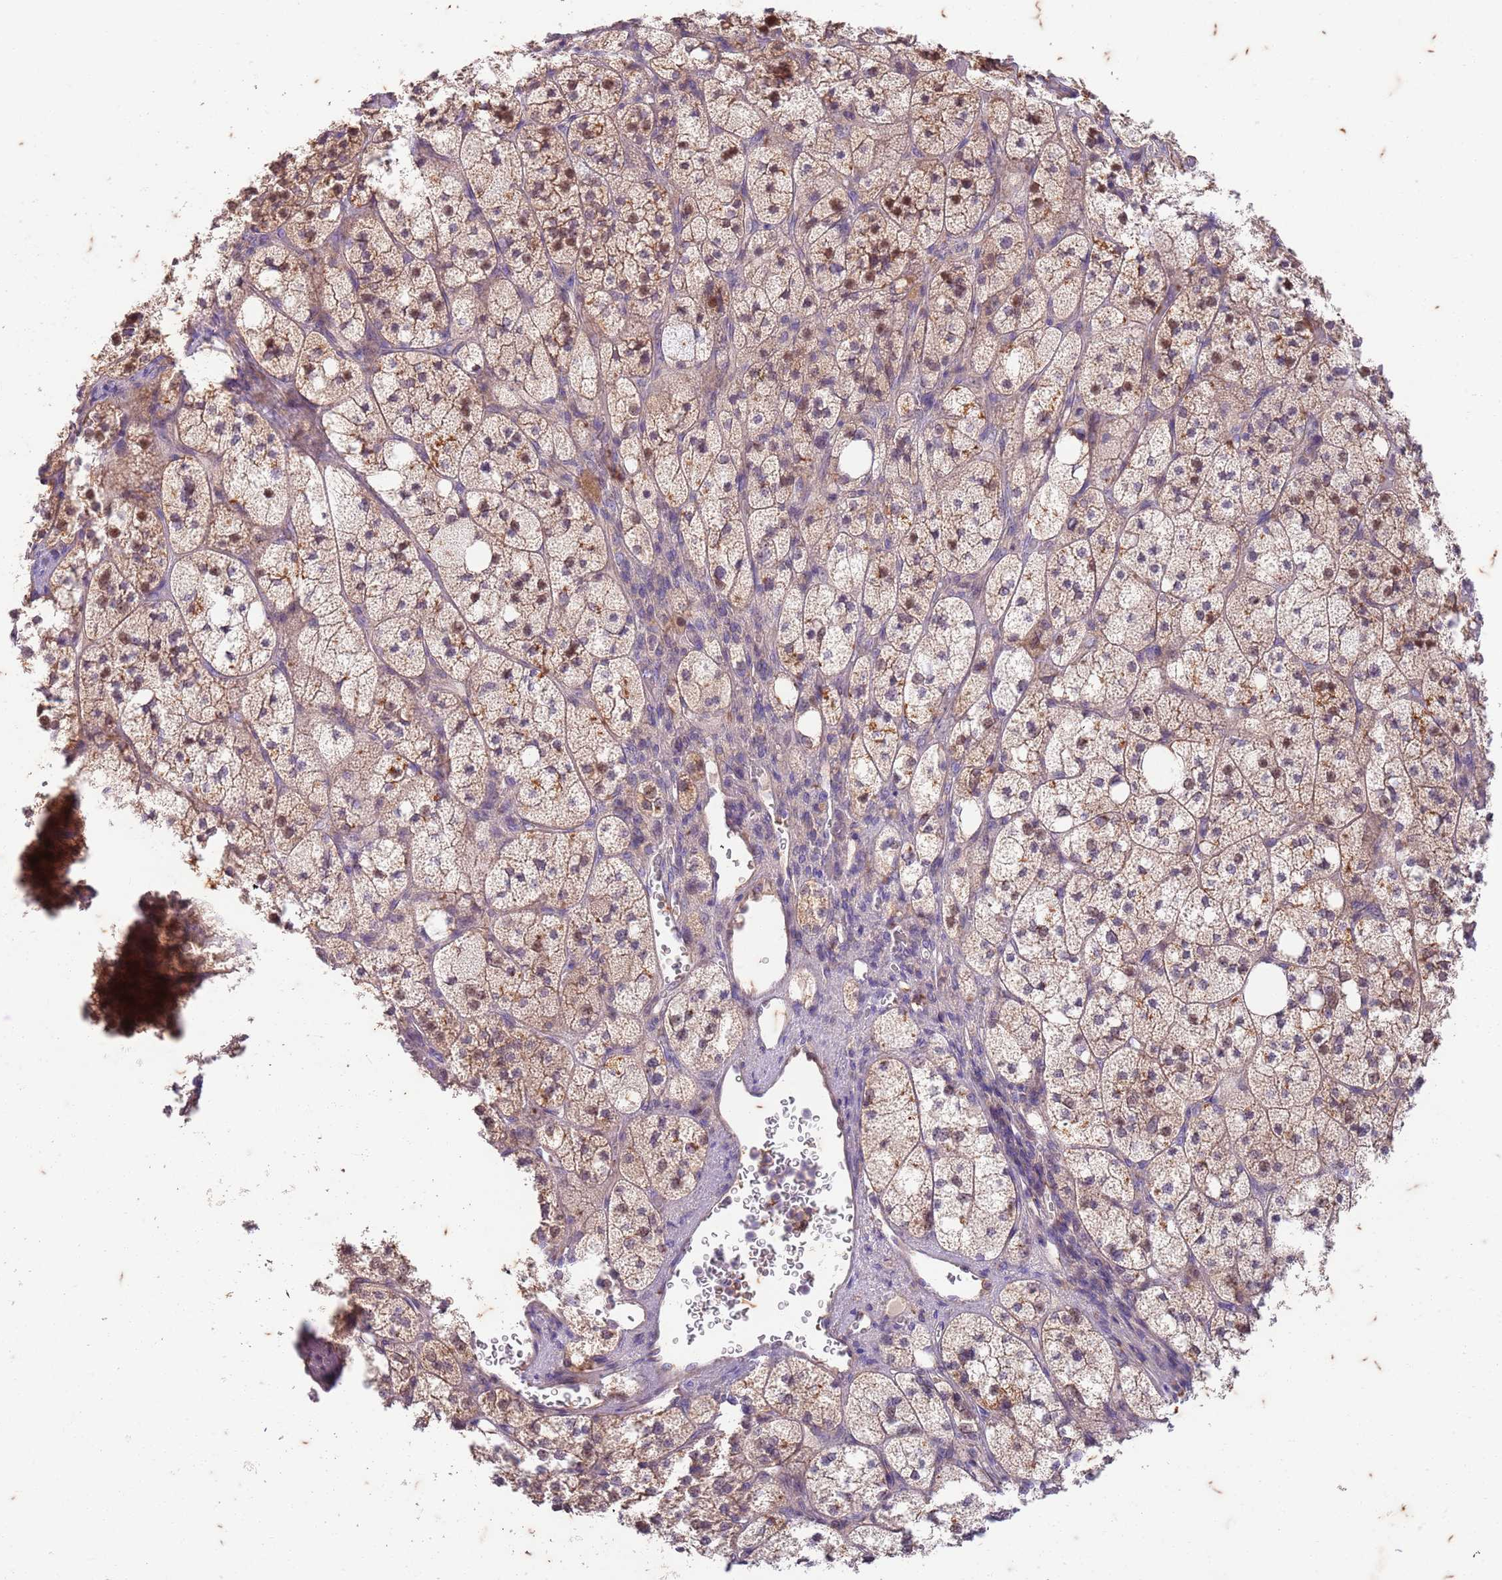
{"staining": {"intensity": "weak", "quantity": ">75%", "location": "cytoplasmic/membranous"}, "tissue": "adrenal gland", "cell_type": "Glandular cells", "image_type": "normal", "snomed": [{"axis": "morphology", "description": "Normal tissue, NOS"}, {"axis": "topography", "description": "Adrenal gland"}], "caption": "Protein expression analysis of benign adrenal gland shows weak cytoplasmic/membranous expression in about >75% of glandular cells.", "gene": "RAPGEF3", "patient": {"sex": "male", "age": 61}}